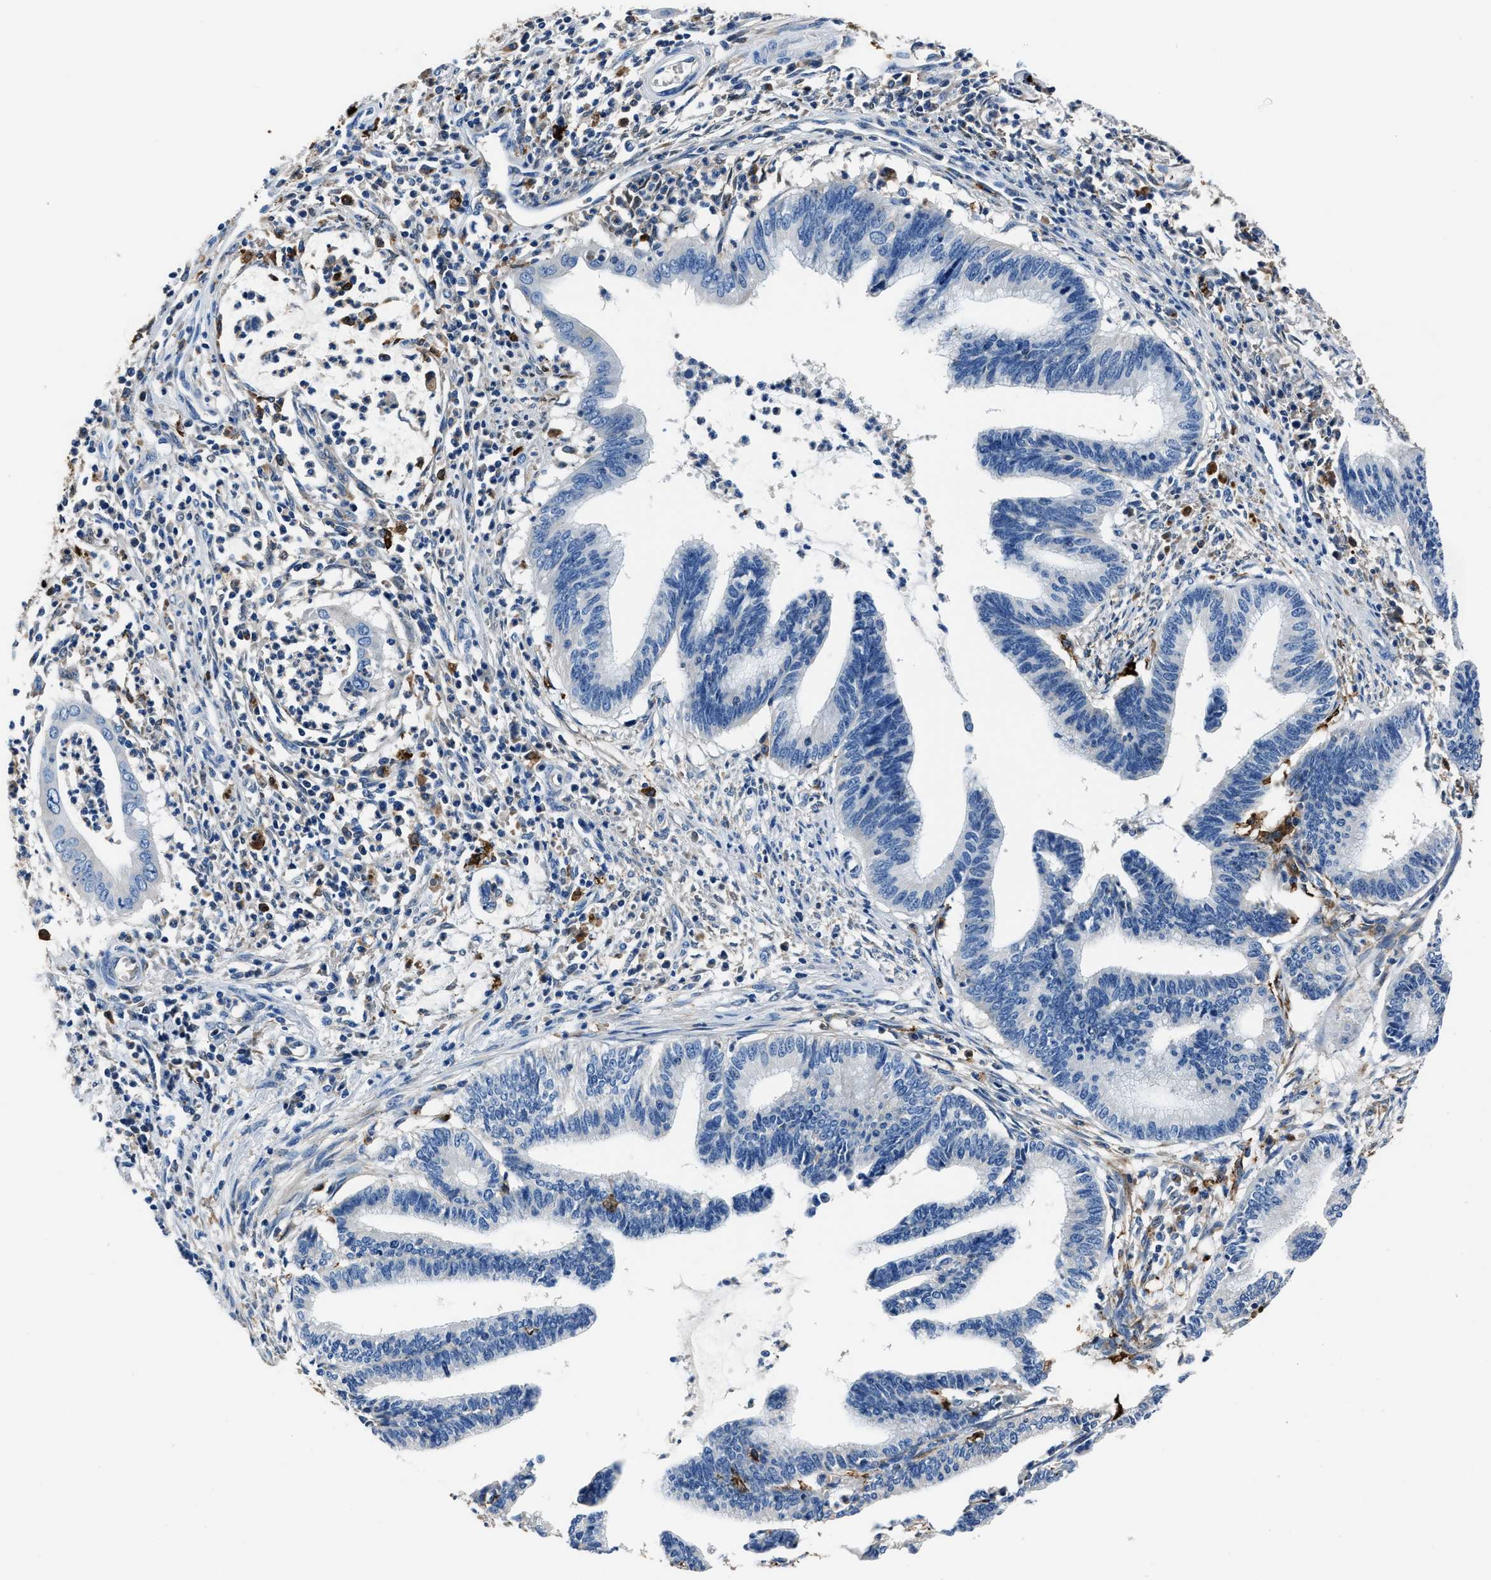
{"staining": {"intensity": "negative", "quantity": "none", "location": "none"}, "tissue": "cervical cancer", "cell_type": "Tumor cells", "image_type": "cancer", "snomed": [{"axis": "morphology", "description": "Adenocarcinoma, NOS"}, {"axis": "topography", "description": "Cervix"}], "caption": "The immunohistochemistry micrograph has no significant staining in tumor cells of cervical adenocarcinoma tissue. (Brightfield microscopy of DAB (3,3'-diaminobenzidine) immunohistochemistry at high magnification).", "gene": "FTL", "patient": {"sex": "female", "age": 36}}